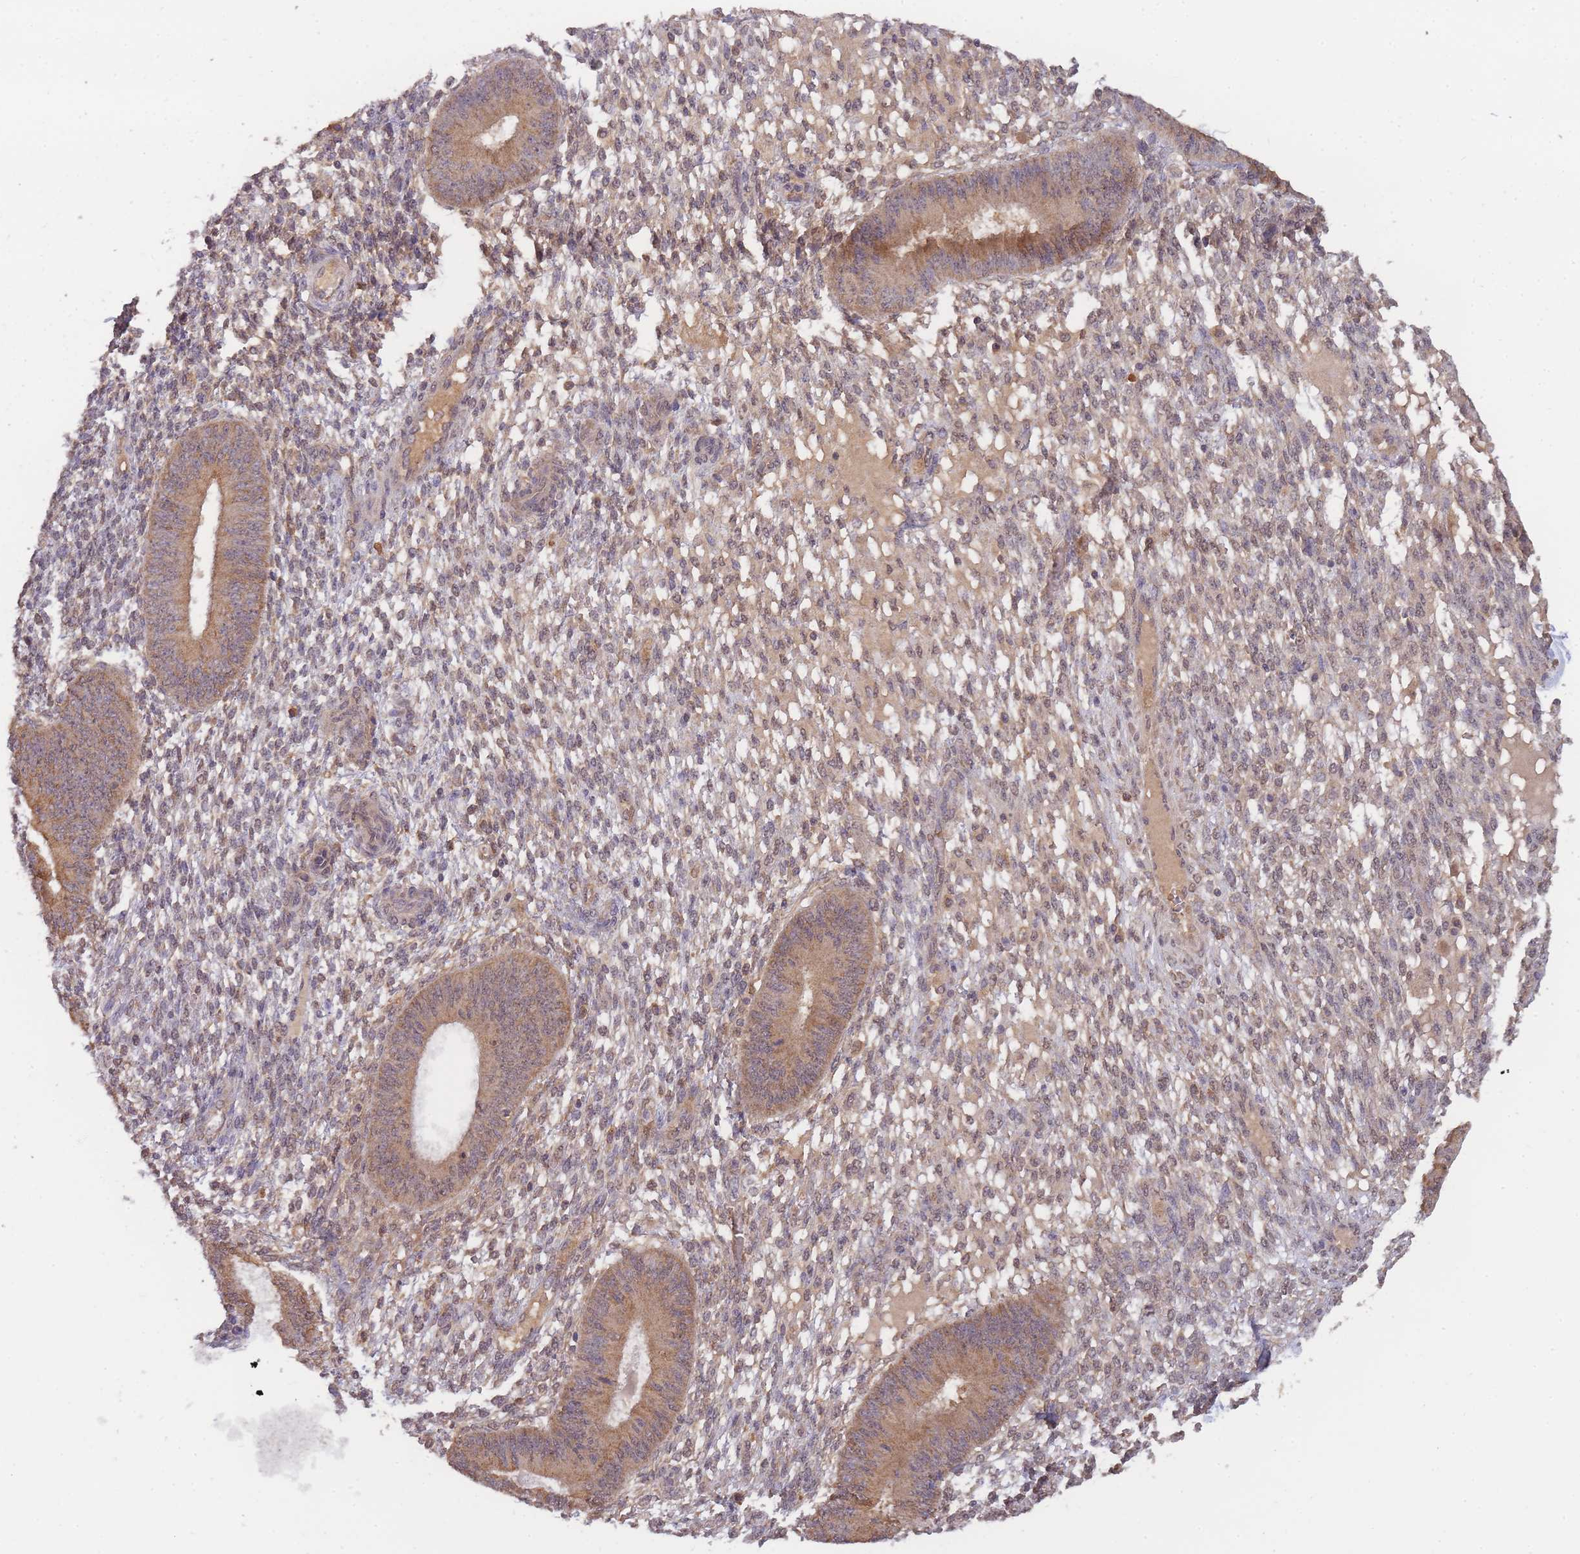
{"staining": {"intensity": "weak", "quantity": "25%-75%", "location": "cytoplasmic/membranous,nuclear"}, "tissue": "endometrium", "cell_type": "Cells in endometrial stroma", "image_type": "normal", "snomed": [{"axis": "morphology", "description": "Normal tissue, NOS"}, {"axis": "topography", "description": "Endometrium"}], "caption": "An immunohistochemistry photomicrograph of normal tissue is shown. Protein staining in brown labels weak cytoplasmic/membranous,nuclear positivity in endometrium within cells in endometrial stroma.", "gene": "PIP4P1", "patient": {"sex": "female", "age": 49}}